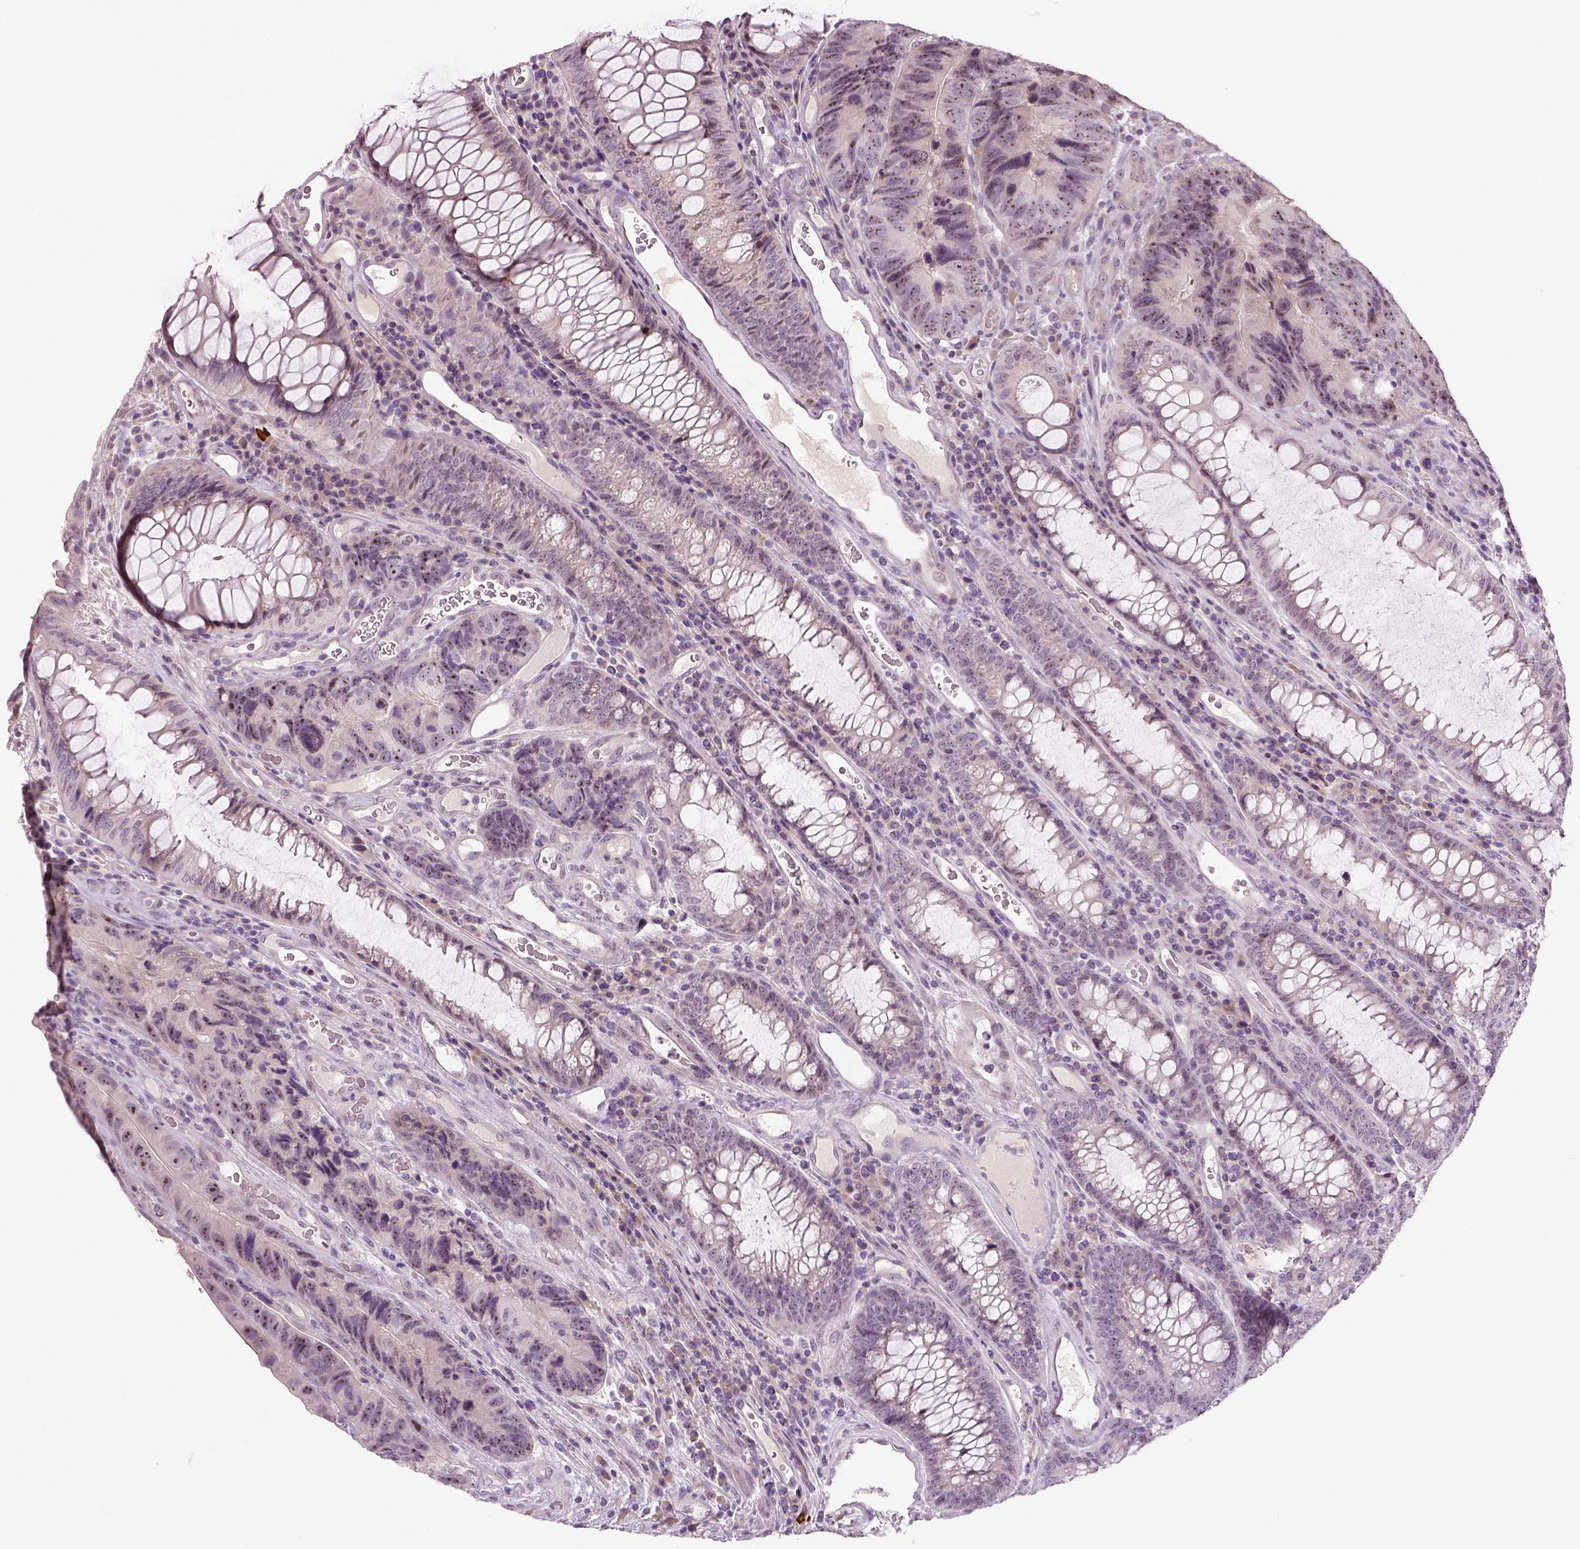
{"staining": {"intensity": "negative", "quantity": "none", "location": "none"}, "tissue": "colorectal cancer", "cell_type": "Tumor cells", "image_type": "cancer", "snomed": [{"axis": "morphology", "description": "Adenocarcinoma, NOS"}, {"axis": "topography", "description": "Colon"}], "caption": "Human colorectal adenocarcinoma stained for a protein using immunohistochemistry demonstrates no positivity in tumor cells.", "gene": "NECAB1", "patient": {"sex": "female", "age": 67}}